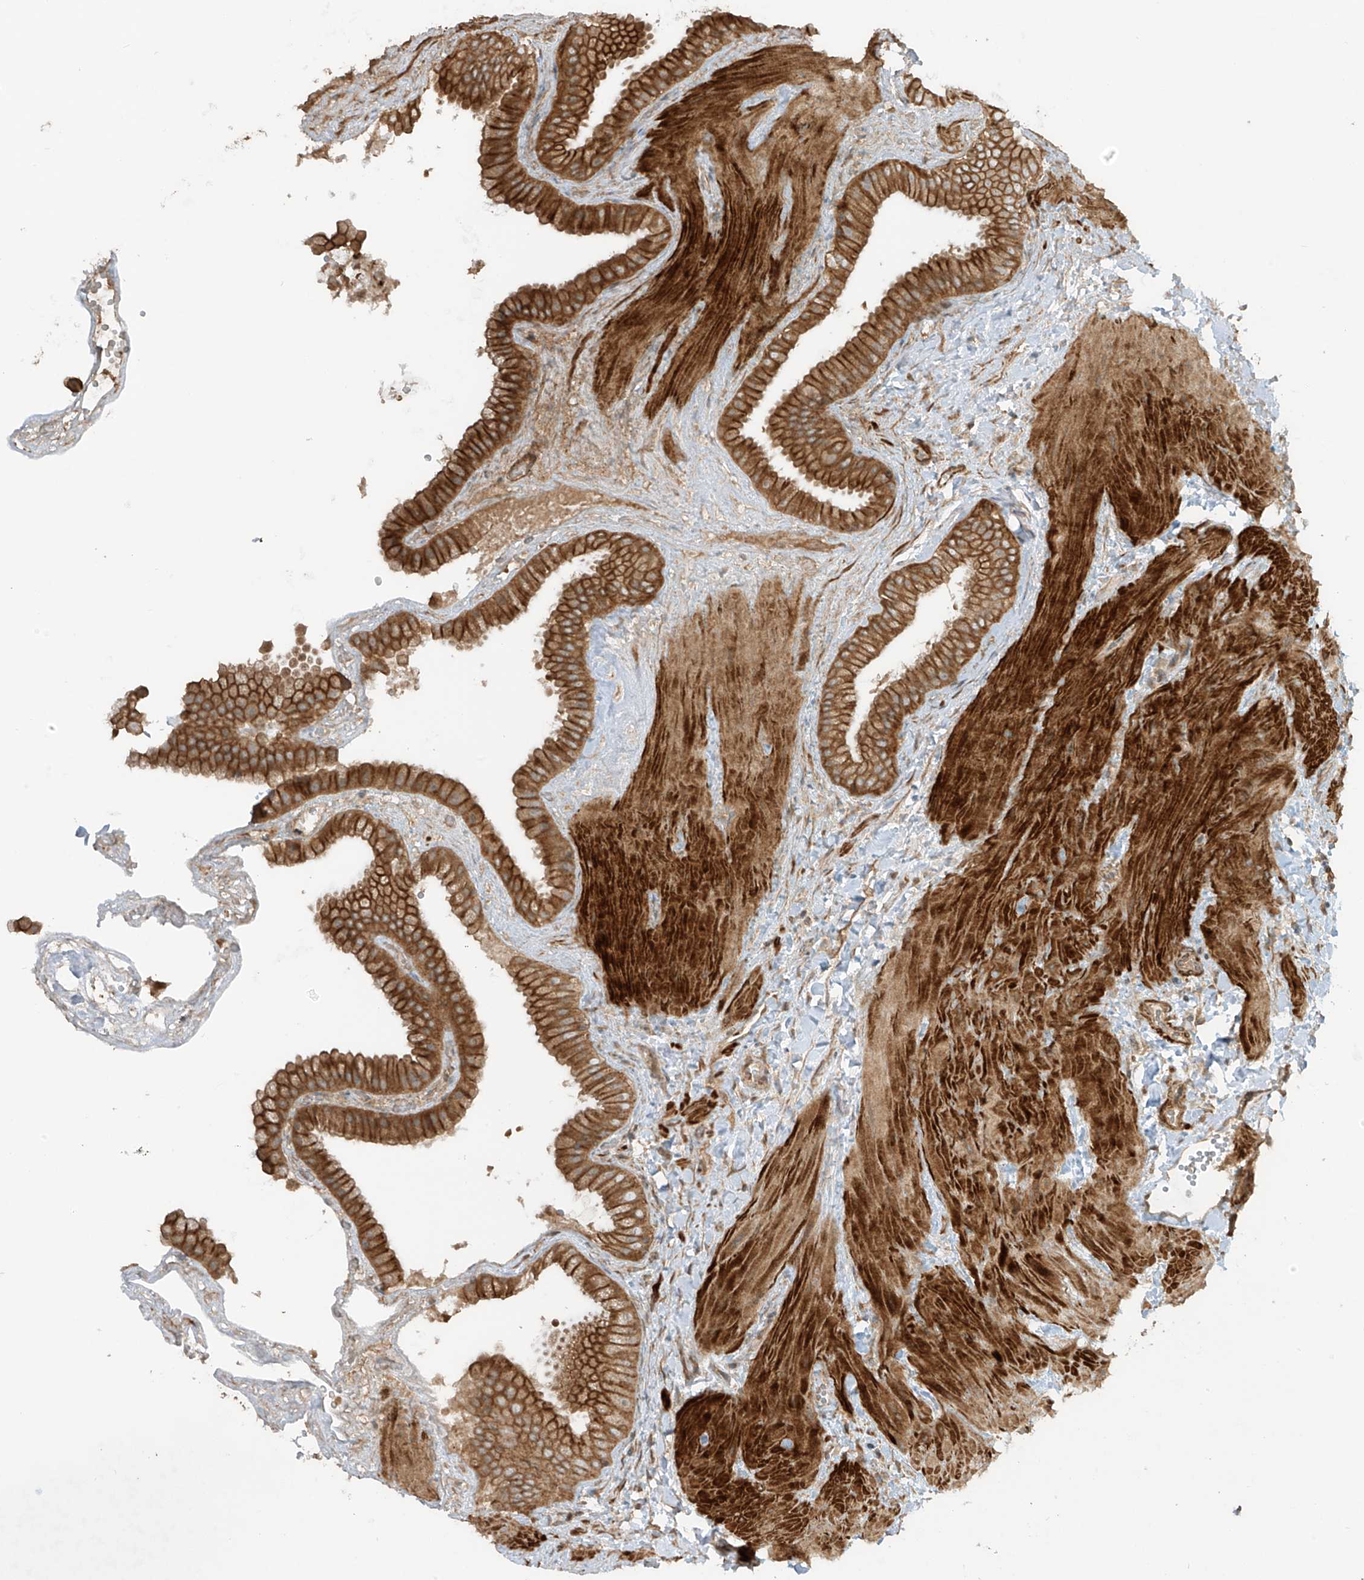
{"staining": {"intensity": "strong", "quantity": ">75%", "location": "cytoplasmic/membranous"}, "tissue": "gallbladder", "cell_type": "Glandular cells", "image_type": "normal", "snomed": [{"axis": "morphology", "description": "Normal tissue, NOS"}, {"axis": "topography", "description": "Gallbladder"}], "caption": "Immunohistochemical staining of normal gallbladder reveals >75% levels of strong cytoplasmic/membranous protein positivity in approximately >75% of glandular cells. Using DAB (brown) and hematoxylin (blue) stains, captured at high magnification using brightfield microscopy.", "gene": "ENTR1", "patient": {"sex": "male", "age": 55}}